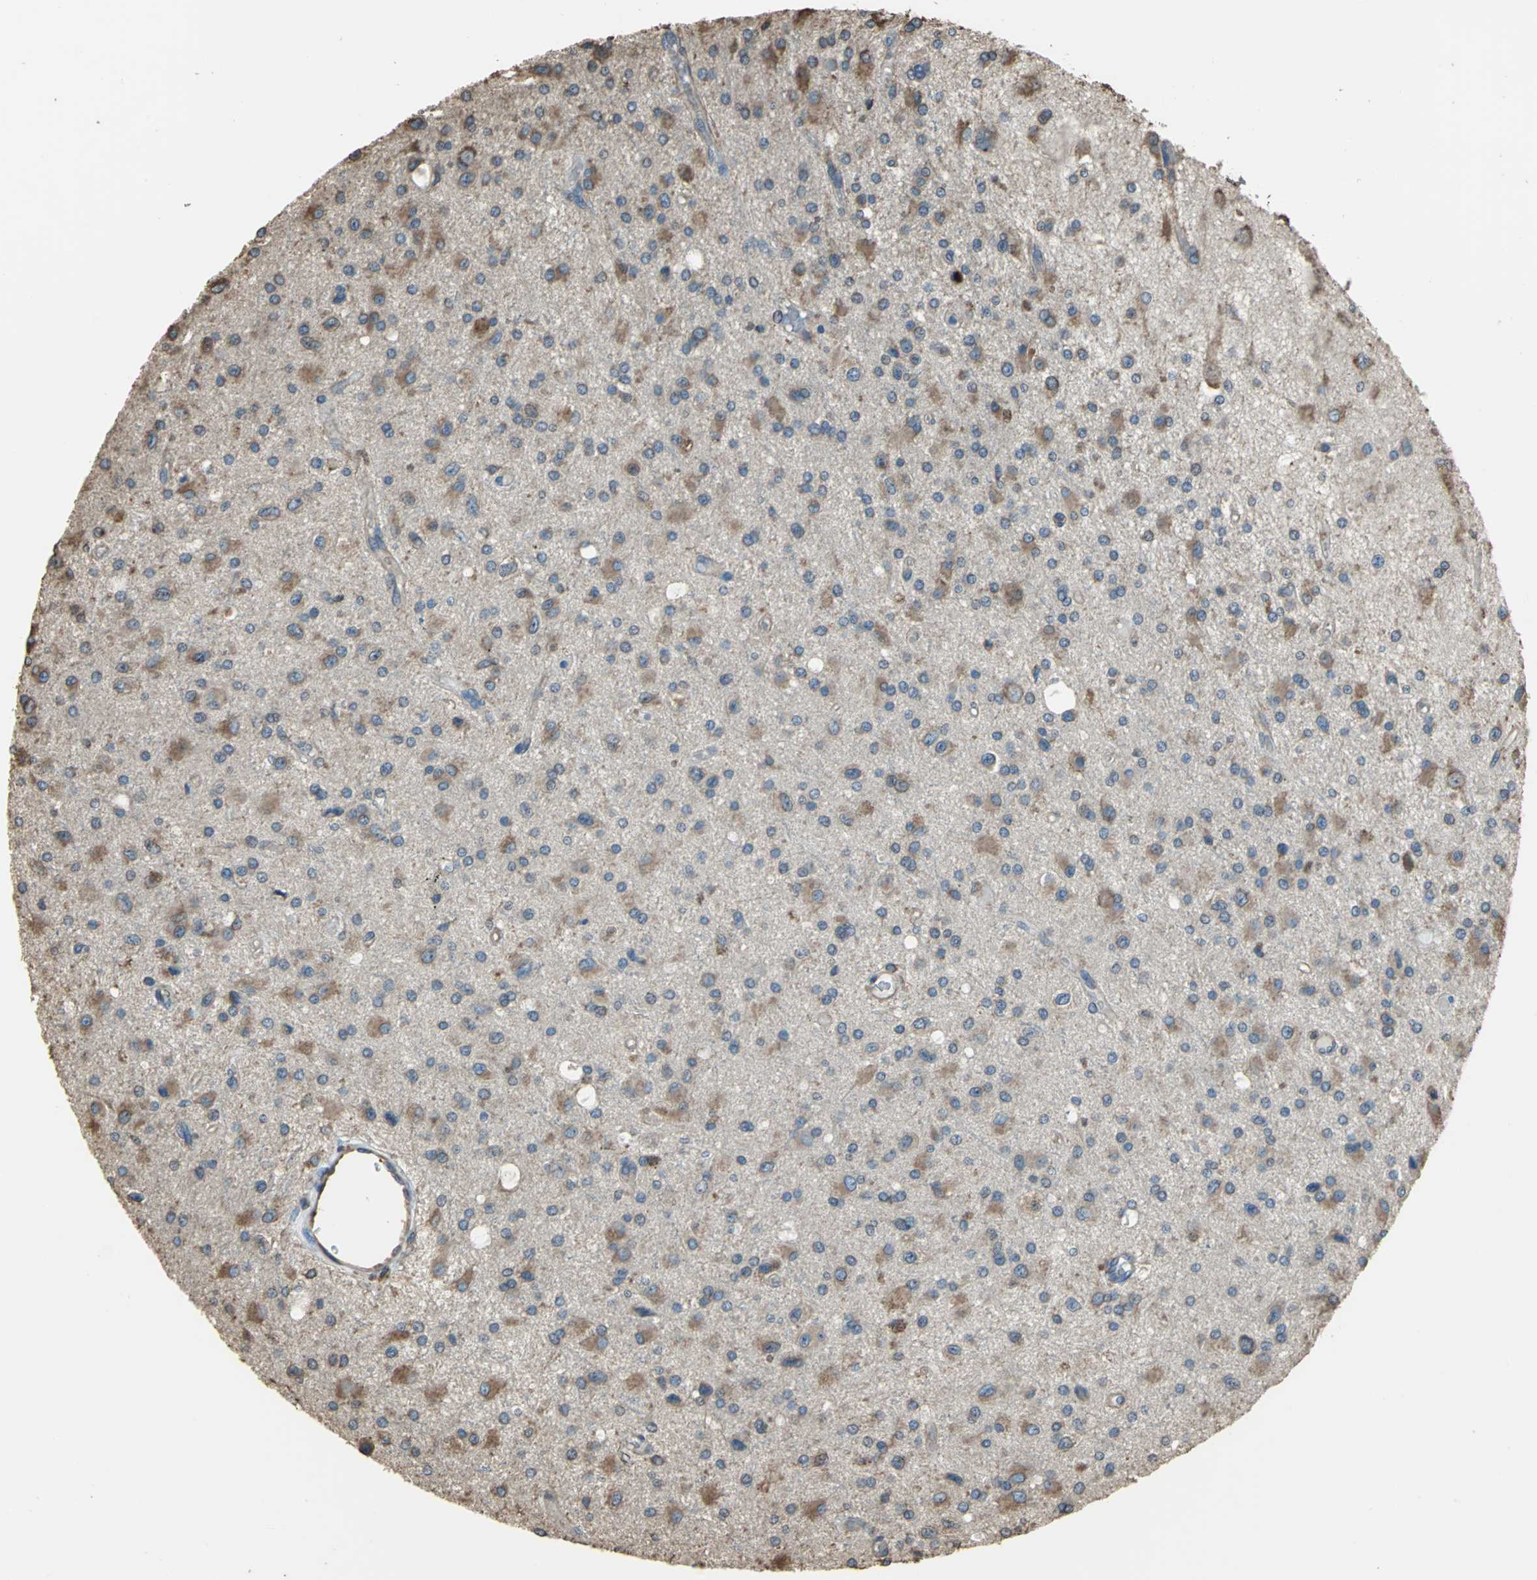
{"staining": {"intensity": "moderate", "quantity": ">75%", "location": "cytoplasmic/membranous"}, "tissue": "glioma", "cell_type": "Tumor cells", "image_type": "cancer", "snomed": [{"axis": "morphology", "description": "Glioma, malignant, Low grade"}, {"axis": "topography", "description": "Brain"}], "caption": "An immunohistochemistry (IHC) histopathology image of tumor tissue is shown. Protein staining in brown highlights moderate cytoplasmic/membranous positivity in glioma within tumor cells.", "gene": "GPANK1", "patient": {"sex": "male", "age": 58}}